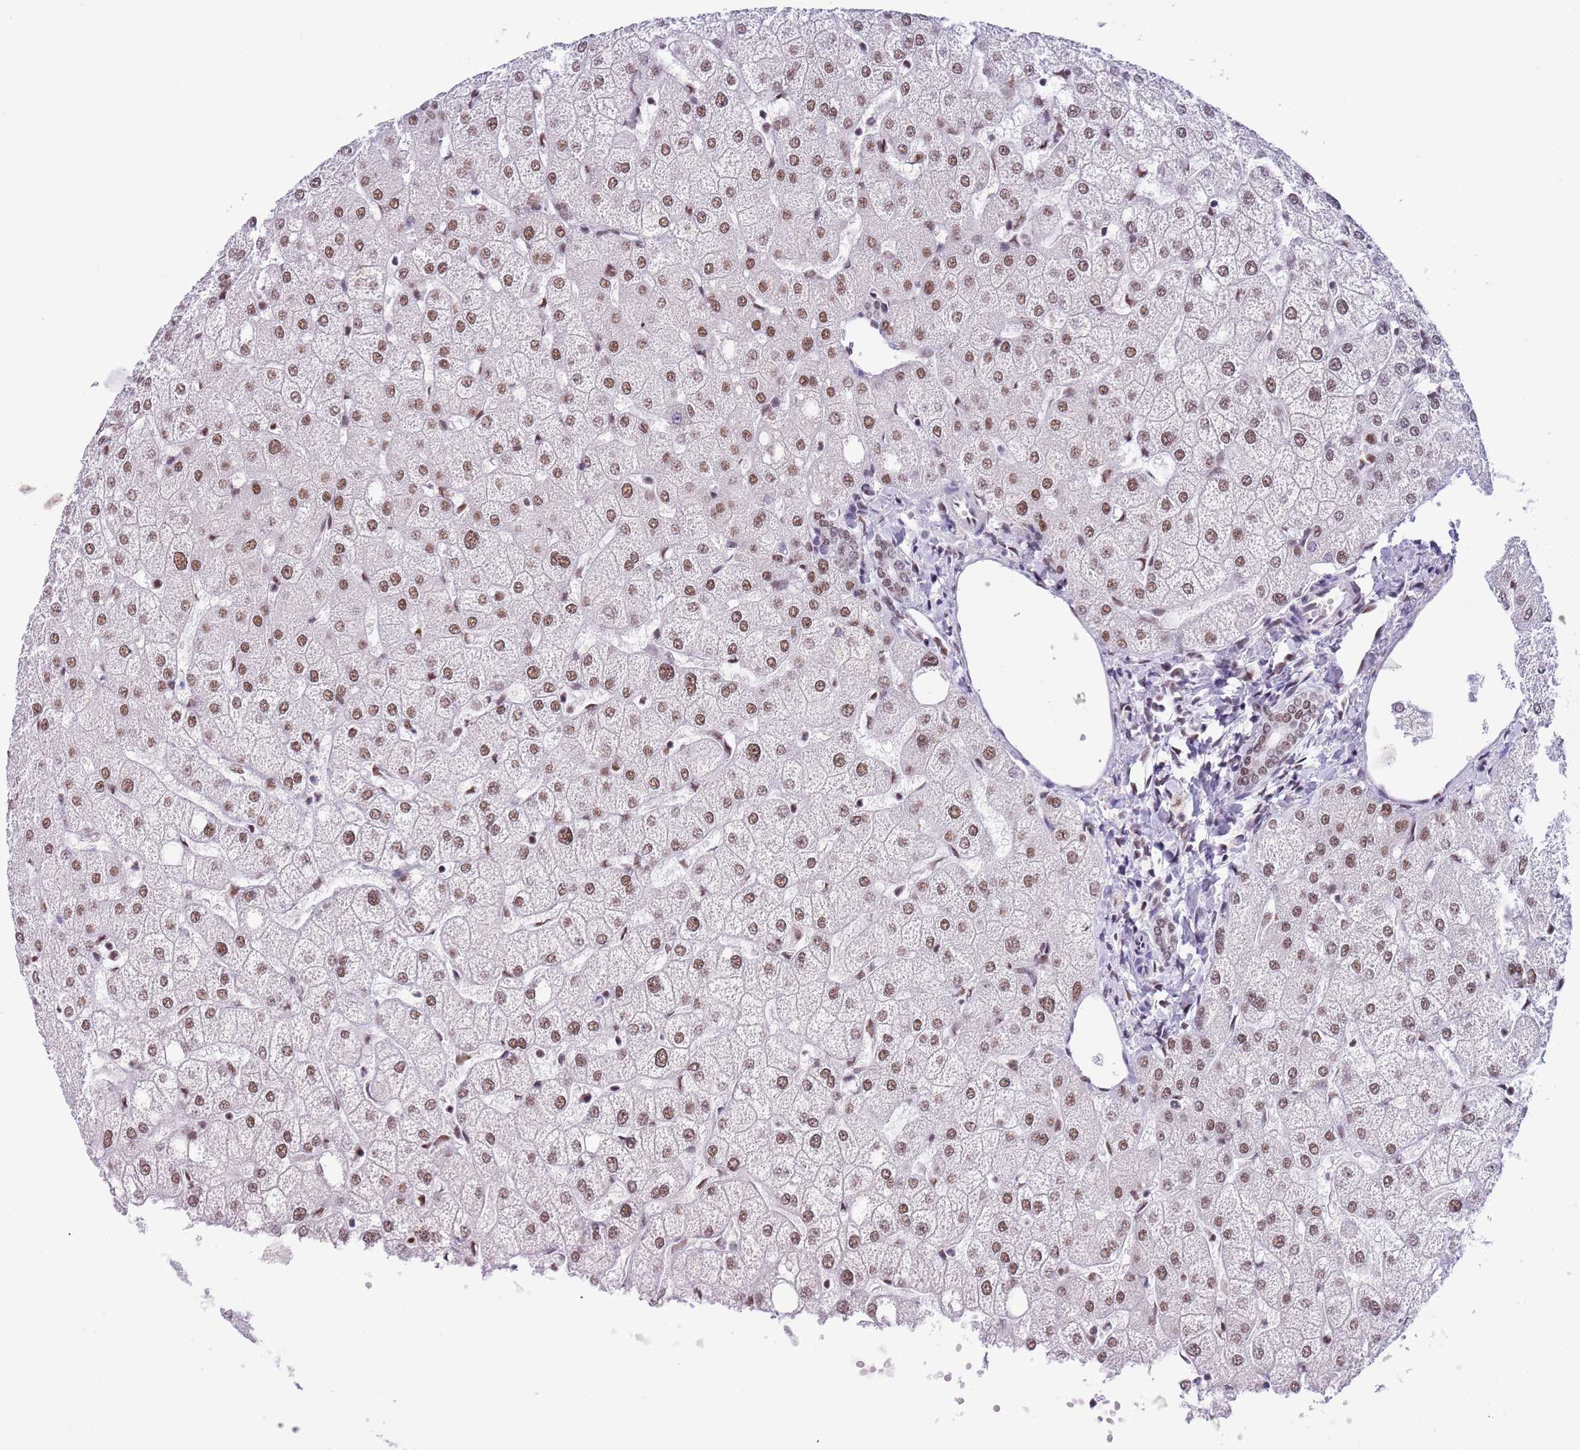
{"staining": {"intensity": "moderate", "quantity": ">75%", "location": "nuclear"}, "tissue": "liver", "cell_type": "Cholangiocytes", "image_type": "normal", "snomed": [{"axis": "morphology", "description": "Normal tissue, NOS"}, {"axis": "topography", "description": "Liver"}], "caption": "Liver was stained to show a protein in brown. There is medium levels of moderate nuclear expression in approximately >75% of cholangiocytes. Nuclei are stained in blue.", "gene": "SF3A2", "patient": {"sex": "female", "age": 54}}